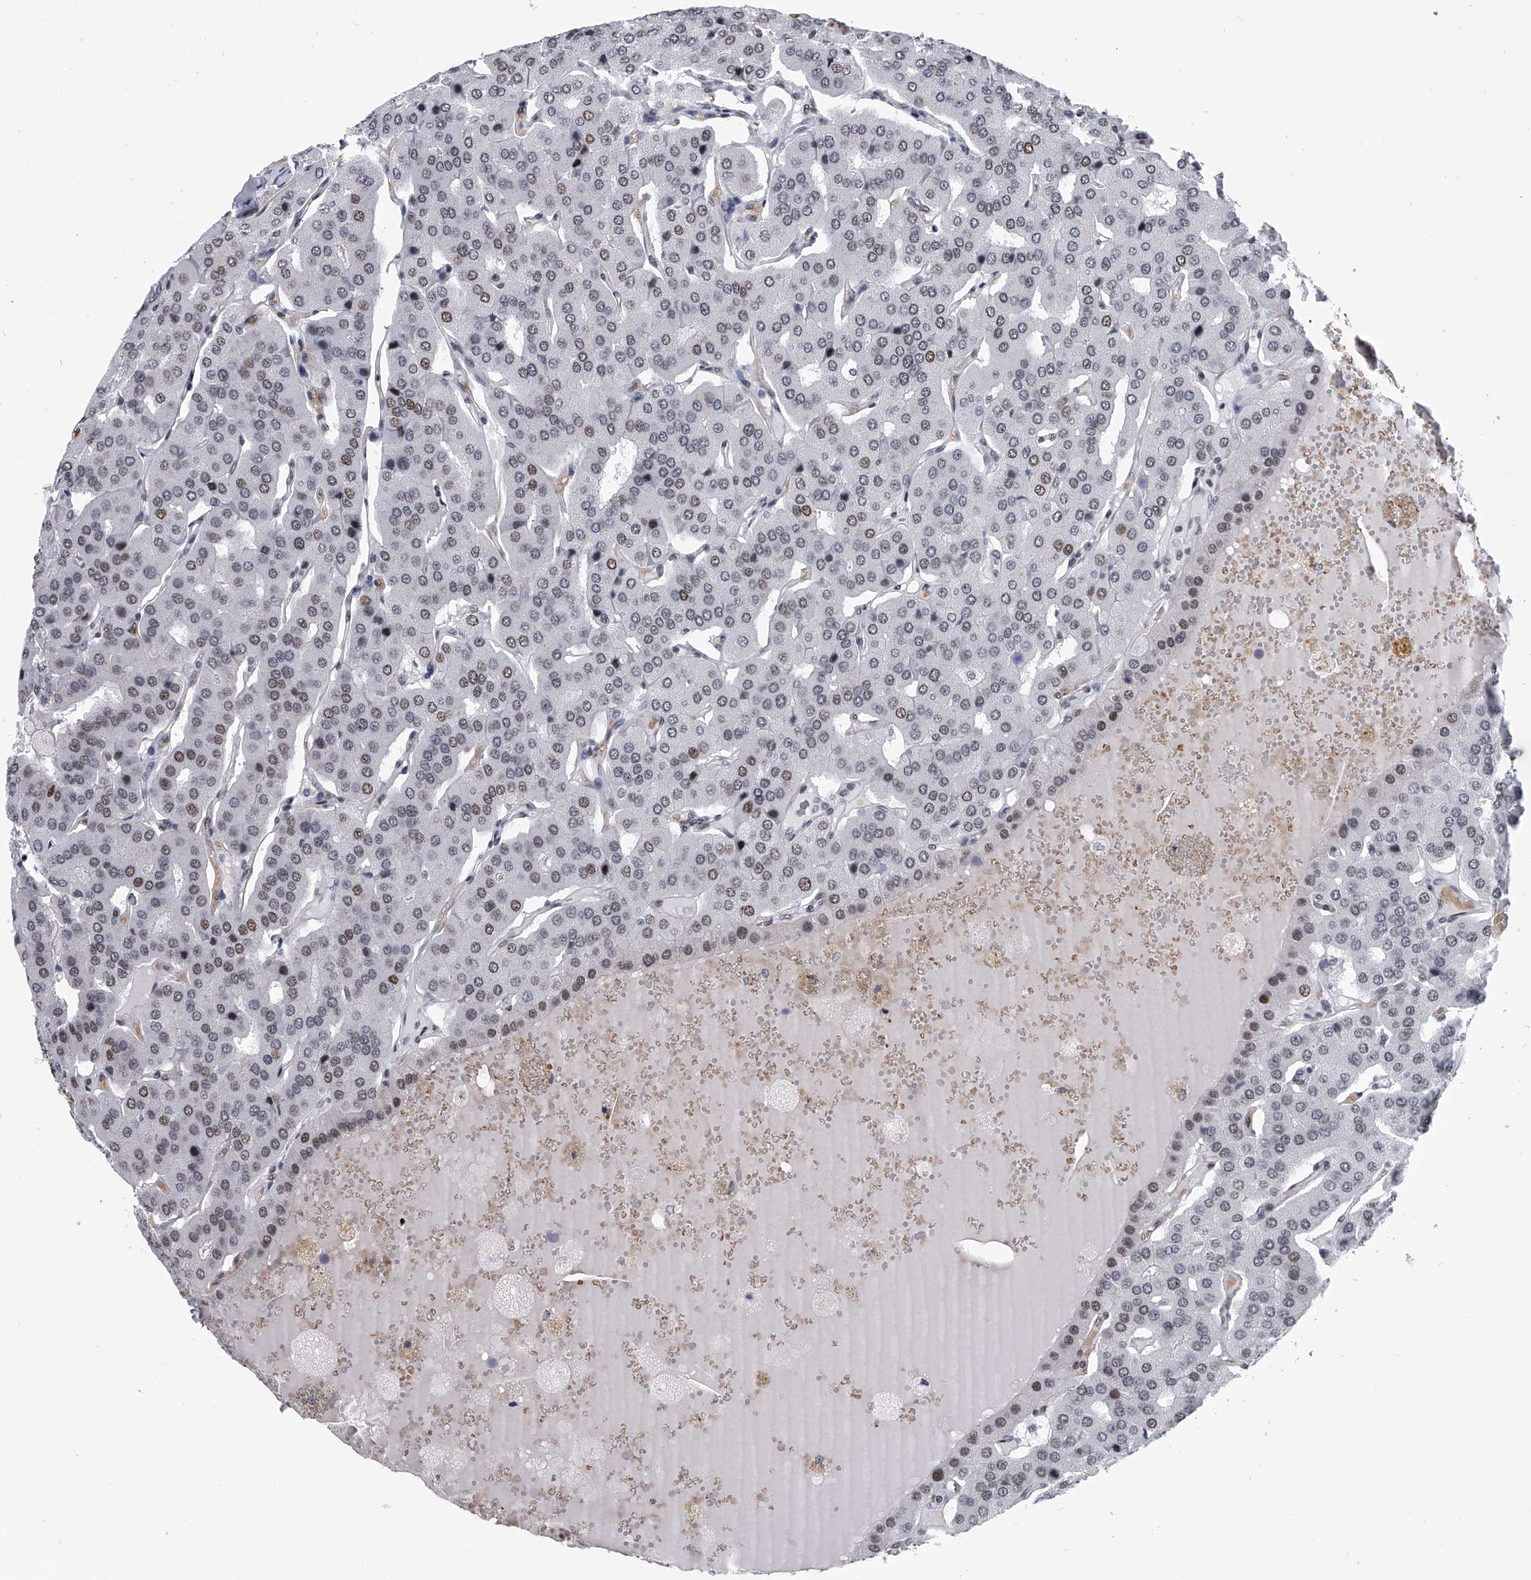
{"staining": {"intensity": "moderate", "quantity": "25%-75%", "location": "nuclear"}, "tissue": "parathyroid gland", "cell_type": "Glandular cells", "image_type": "normal", "snomed": [{"axis": "morphology", "description": "Normal tissue, NOS"}, {"axis": "morphology", "description": "Adenoma, NOS"}, {"axis": "topography", "description": "Parathyroid gland"}], "caption": "Immunohistochemical staining of normal parathyroid gland shows 25%-75% levels of moderate nuclear protein expression in about 25%-75% of glandular cells. The staining was performed using DAB, with brown indicating positive protein expression. Nuclei are stained blue with hematoxylin.", "gene": "SIM2", "patient": {"sex": "female", "age": 86}}